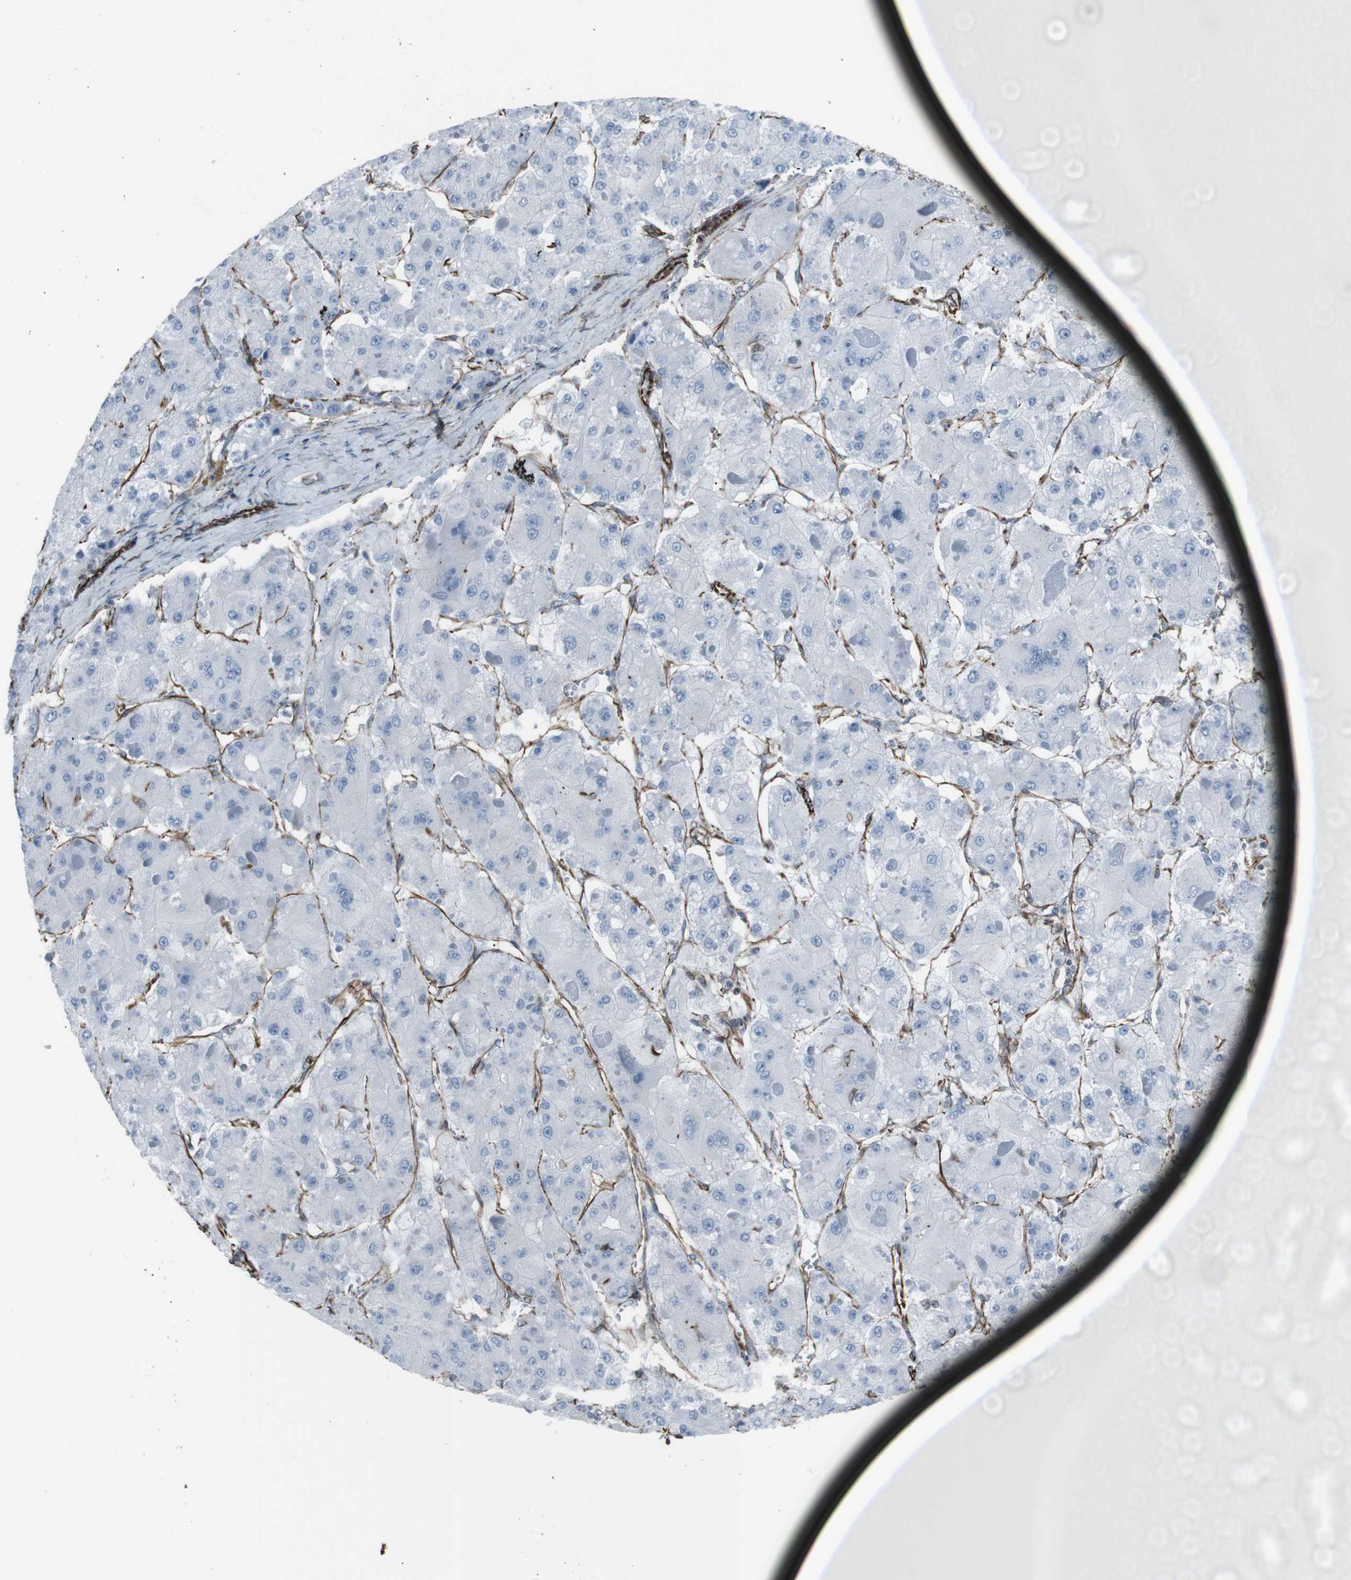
{"staining": {"intensity": "negative", "quantity": "none", "location": "none"}, "tissue": "liver cancer", "cell_type": "Tumor cells", "image_type": "cancer", "snomed": [{"axis": "morphology", "description": "Carcinoma, Hepatocellular, NOS"}, {"axis": "topography", "description": "Liver"}], "caption": "Tumor cells show no significant expression in liver hepatocellular carcinoma.", "gene": "ZDHHC6", "patient": {"sex": "female", "age": 73}}